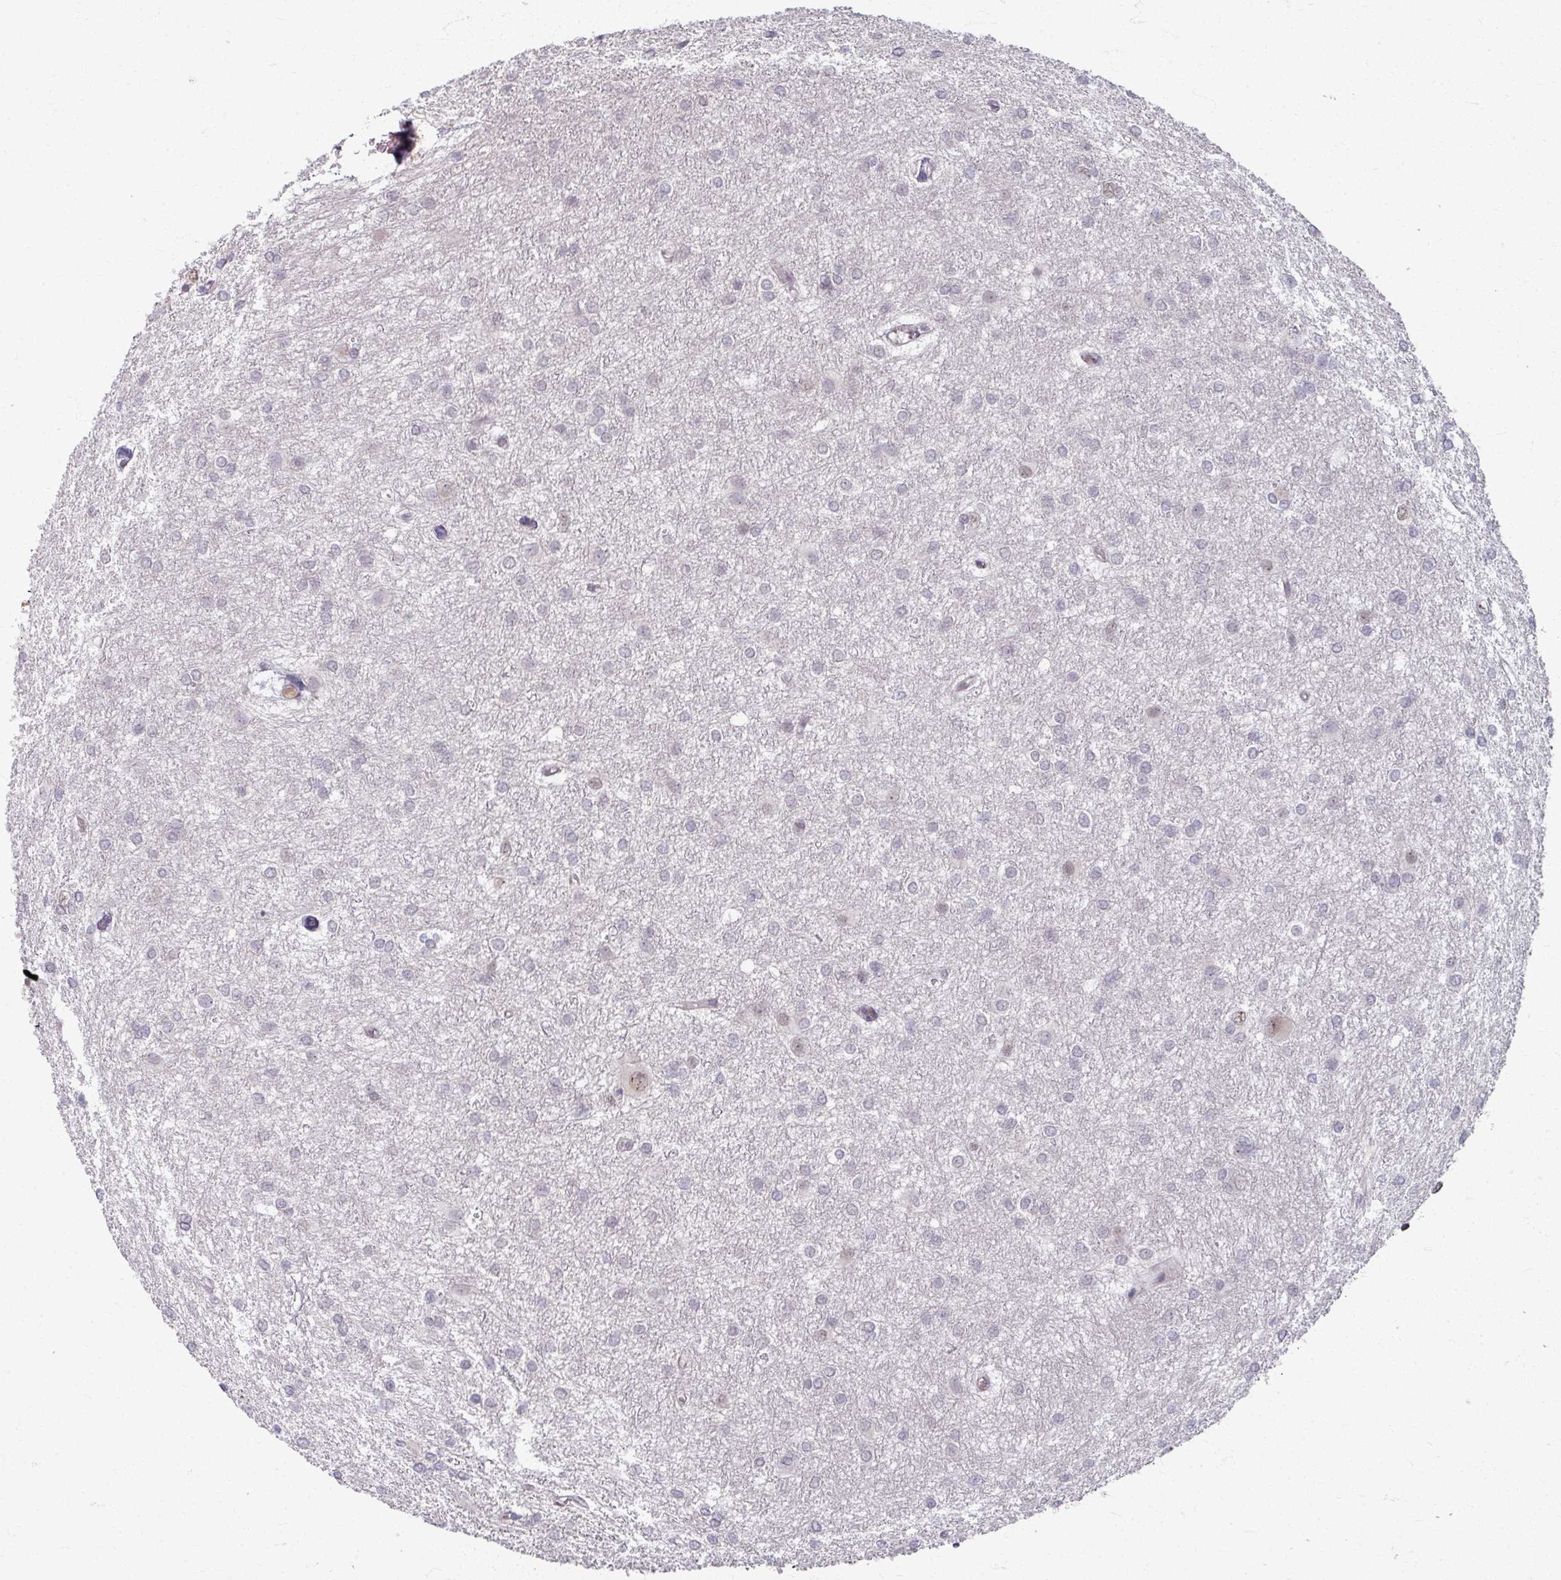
{"staining": {"intensity": "weak", "quantity": "25%-75%", "location": "nuclear"}, "tissue": "glioma", "cell_type": "Tumor cells", "image_type": "cancer", "snomed": [{"axis": "morphology", "description": "Glioma, malignant, High grade"}, {"axis": "topography", "description": "Brain"}], "caption": "This micrograph exhibits immunohistochemistry staining of malignant glioma (high-grade), with low weak nuclear expression in approximately 25%-75% of tumor cells.", "gene": "KLC3", "patient": {"sex": "female", "age": 50}}